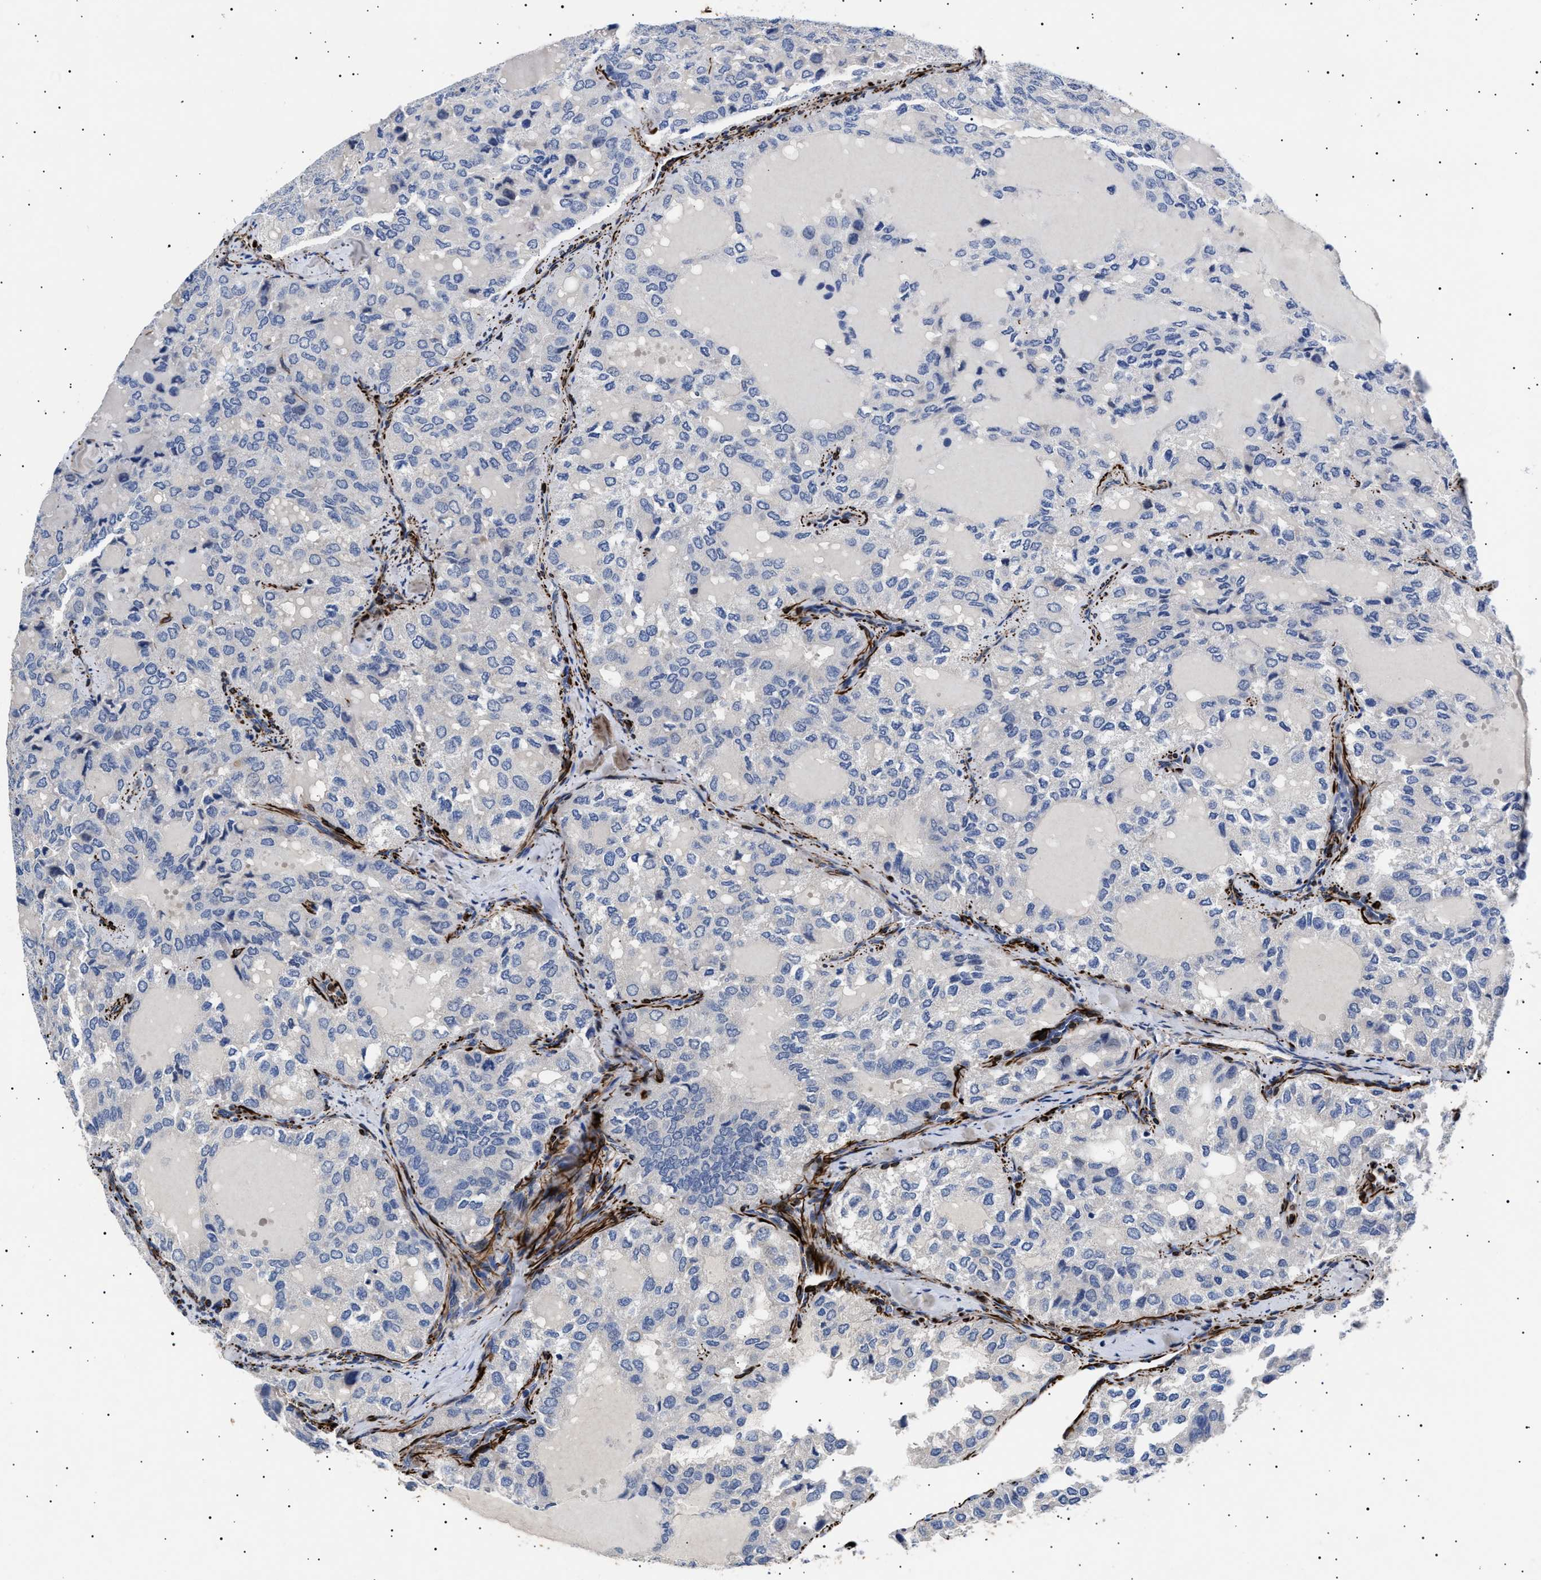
{"staining": {"intensity": "negative", "quantity": "none", "location": "none"}, "tissue": "thyroid cancer", "cell_type": "Tumor cells", "image_type": "cancer", "snomed": [{"axis": "morphology", "description": "Follicular adenoma carcinoma, NOS"}, {"axis": "topography", "description": "Thyroid gland"}], "caption": "Immunohistochemical staining of human thyroid follicular adenoma carcinoma demonstrates no significant expression in tumor cells.", "gene": "OLFML2A", "patient": {"sex": "male", "age": 75}}